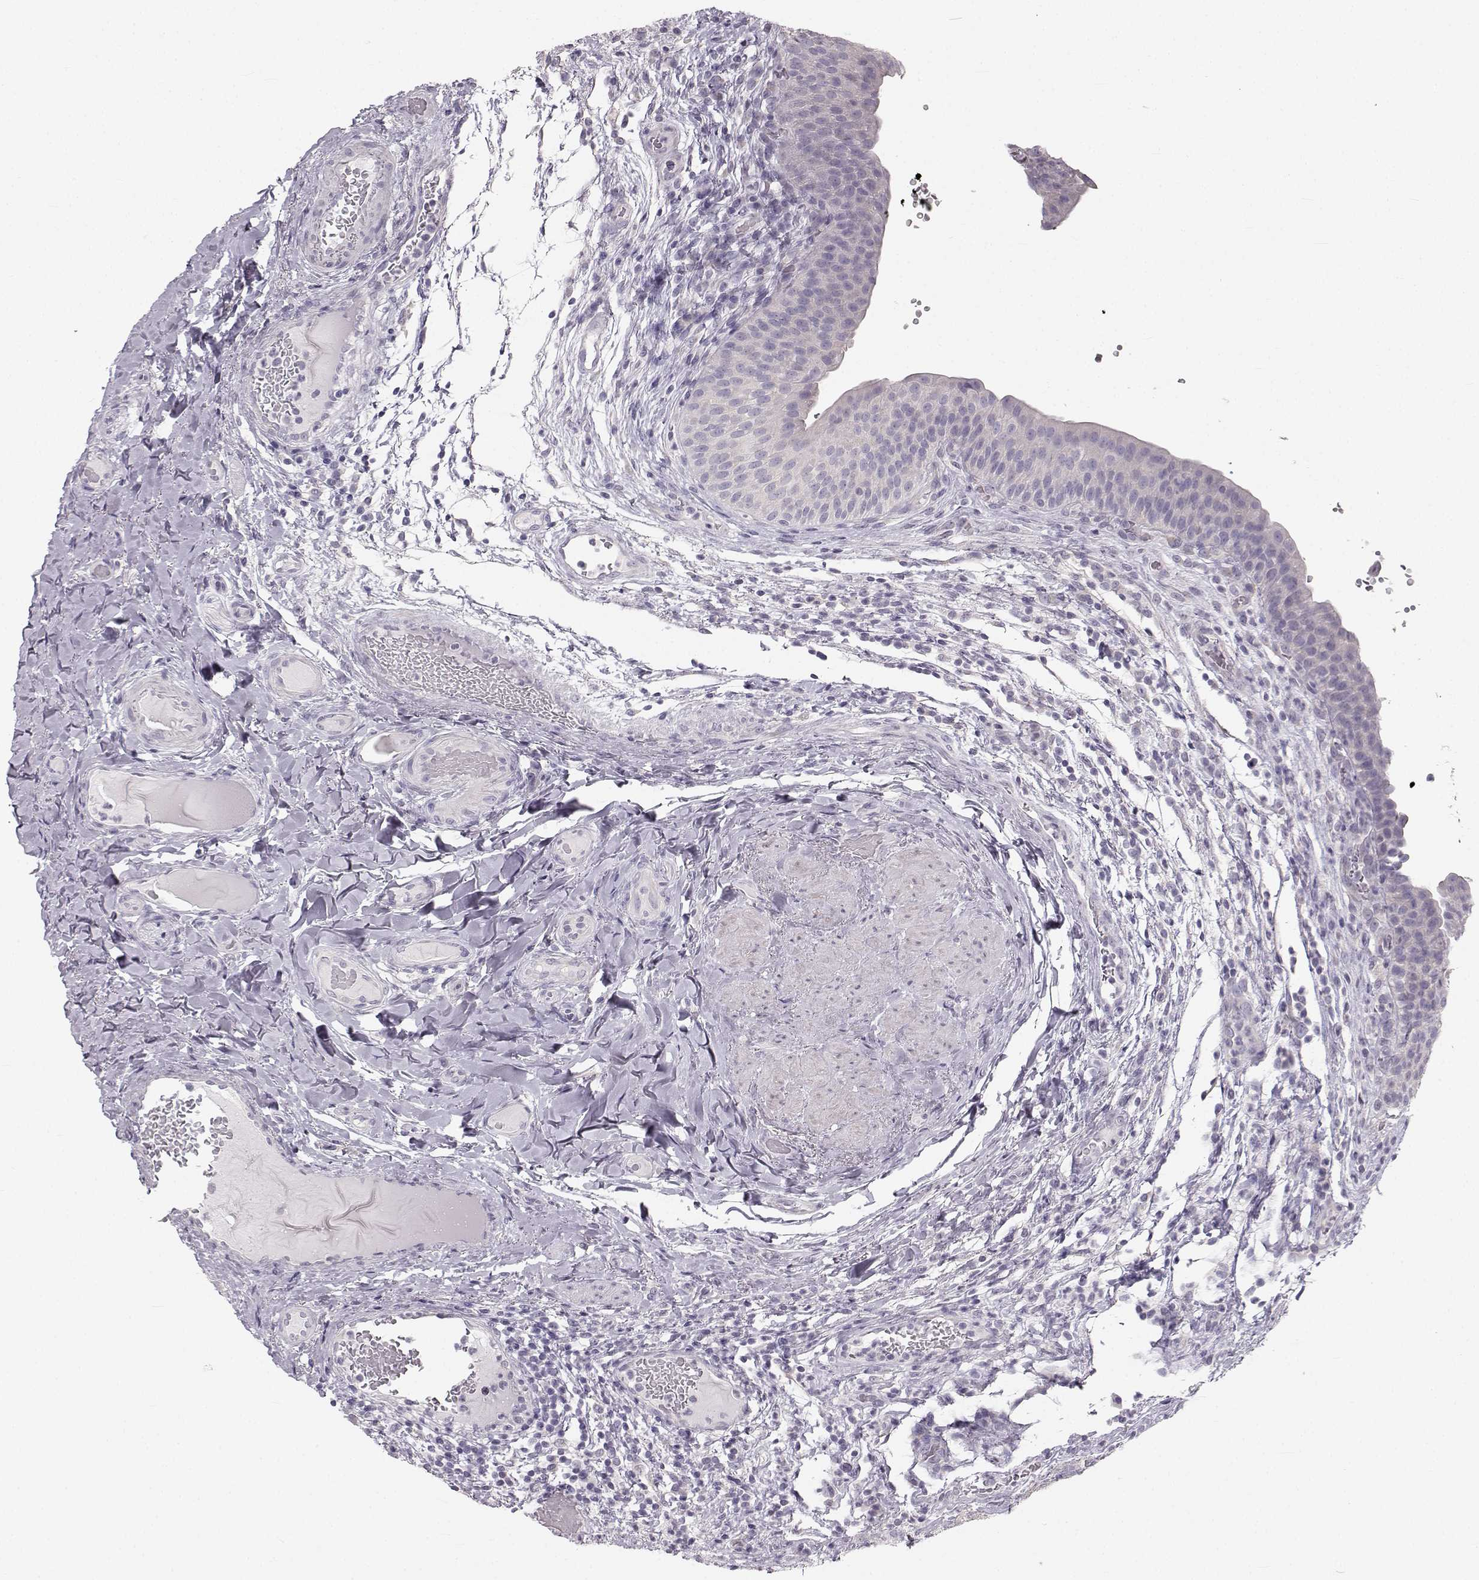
{"staining": {"intensity": "negative", "quantity": "none", "location": "none"}, "tissue": "urinary bladder", "cell_type": "Urothelial cells", "image_type": "normal", "snomed": [{"axis": "morphology", "description": "Normal tissue, NOS"}, {"axis": "topography", "description": "Urinary bladder"}], "caption": "IHC micrograph of normal urinary bladder: urinary bladder stained with DAB (3,3'-diaminobenzidine) shows no significant protein positivity in urothelial cells.", "gene": "OIP5", "patient": {"sex": "male", "age": 66}}